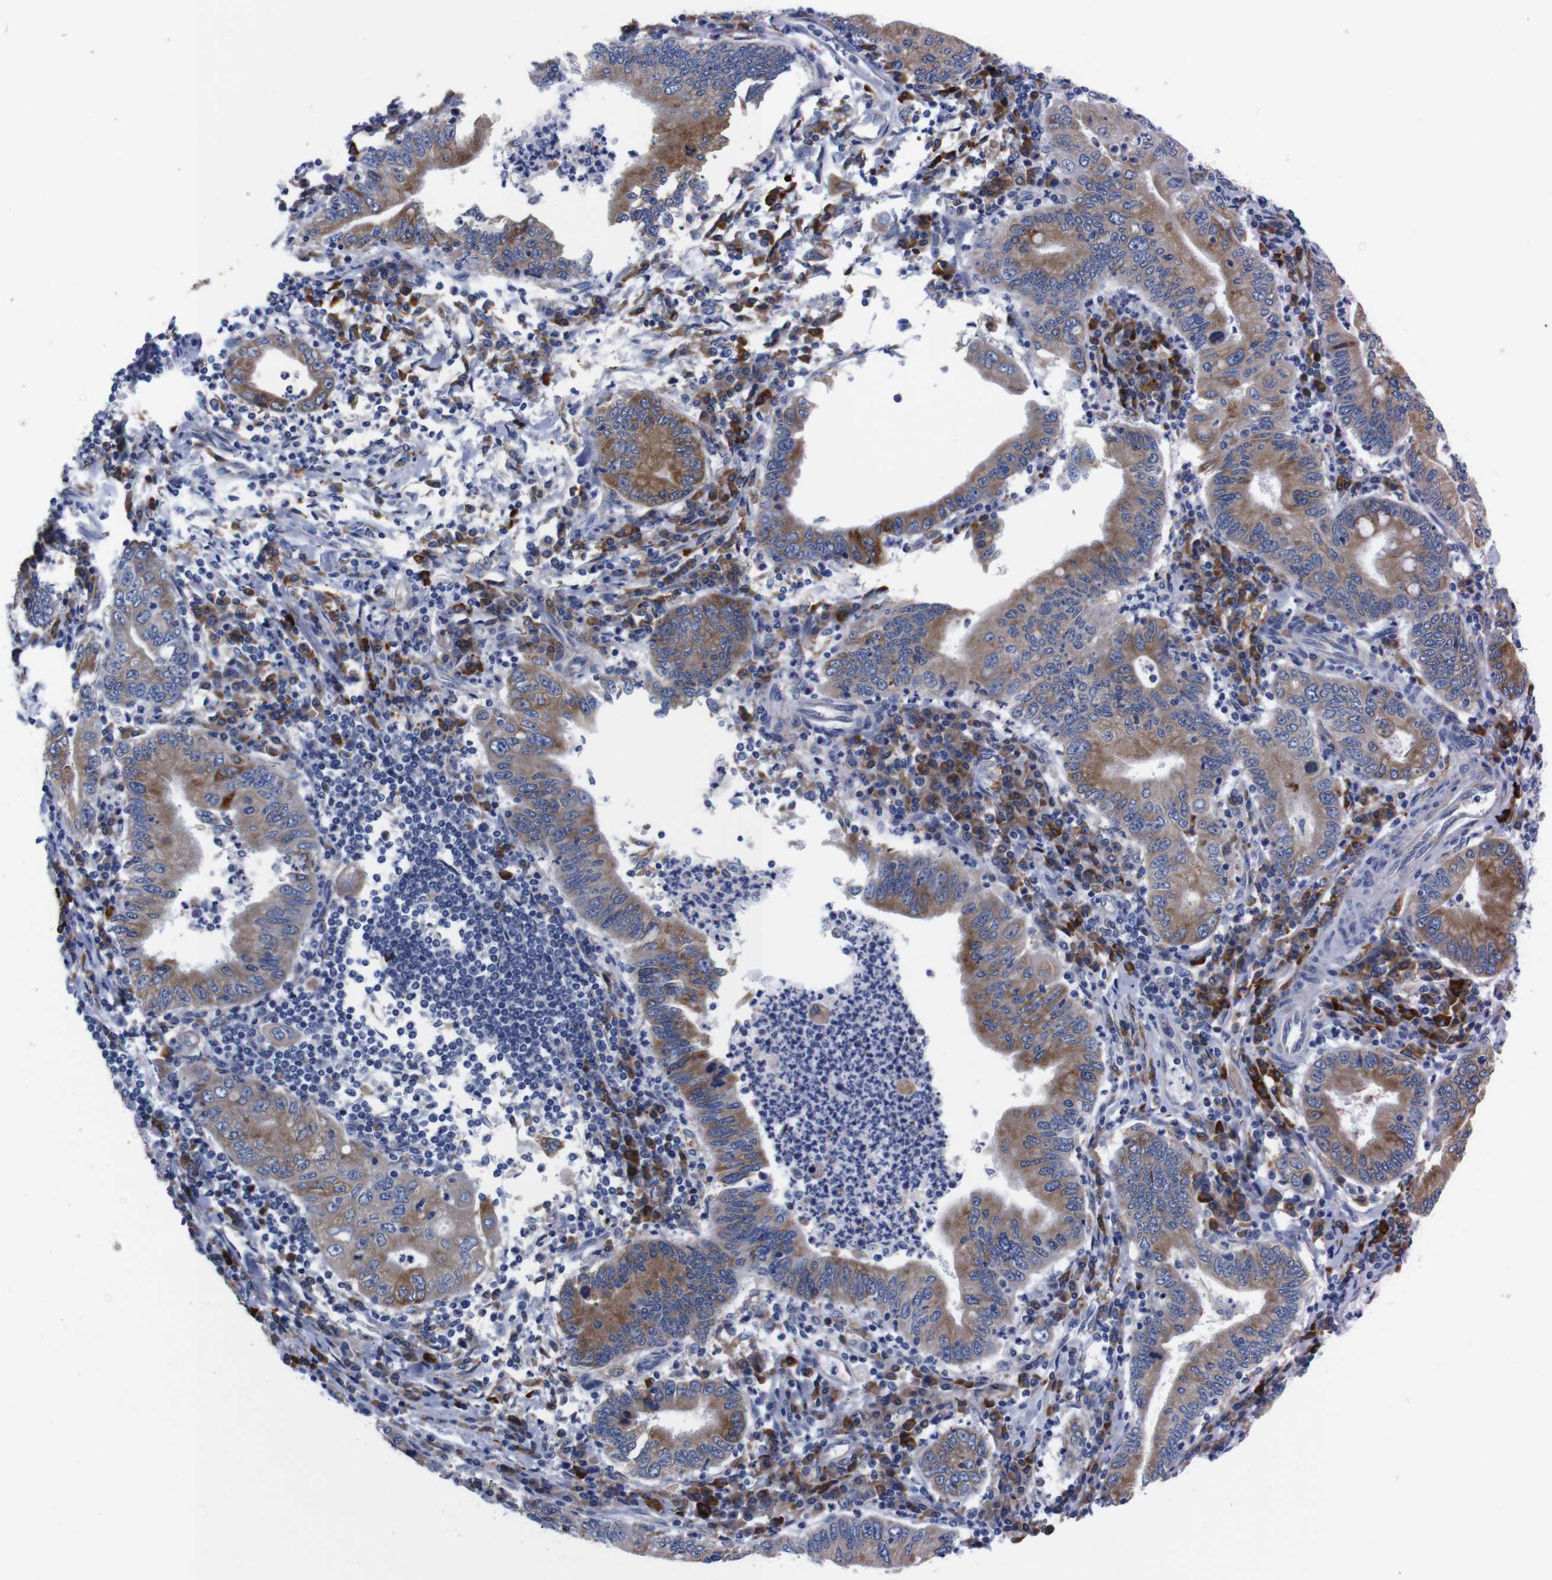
{"staining": {"intensity": "moderate", "quantity": ">75%", "location": "cytoplasmic/membranous"}, "tissue": "stomach cancer", "cell_type": "Tumor cells", "image_type": "cancer", "snomed": [{"axis": "morphology", "description": "Normal tissue, NOS"}, {"axis": "morphology", "description": "Adenocarcinoma, NOS"}, {"axis": "topography", "description": "Esophagus"}, {"axis": "topography", "description": "Stomach, upper"}, {"axis": "topography", "description": "Peripheral nerve tissue"}], "caption": "Immunohistochemistry (IHC) of stomach cancer shows medium levels of moderate cytoplasmic/membranous expression in approximately >75% of tumor cells. Nuclei are stained in blue.", "gene": "NEBL", "patient": {"sex": "male", "age": 62}}